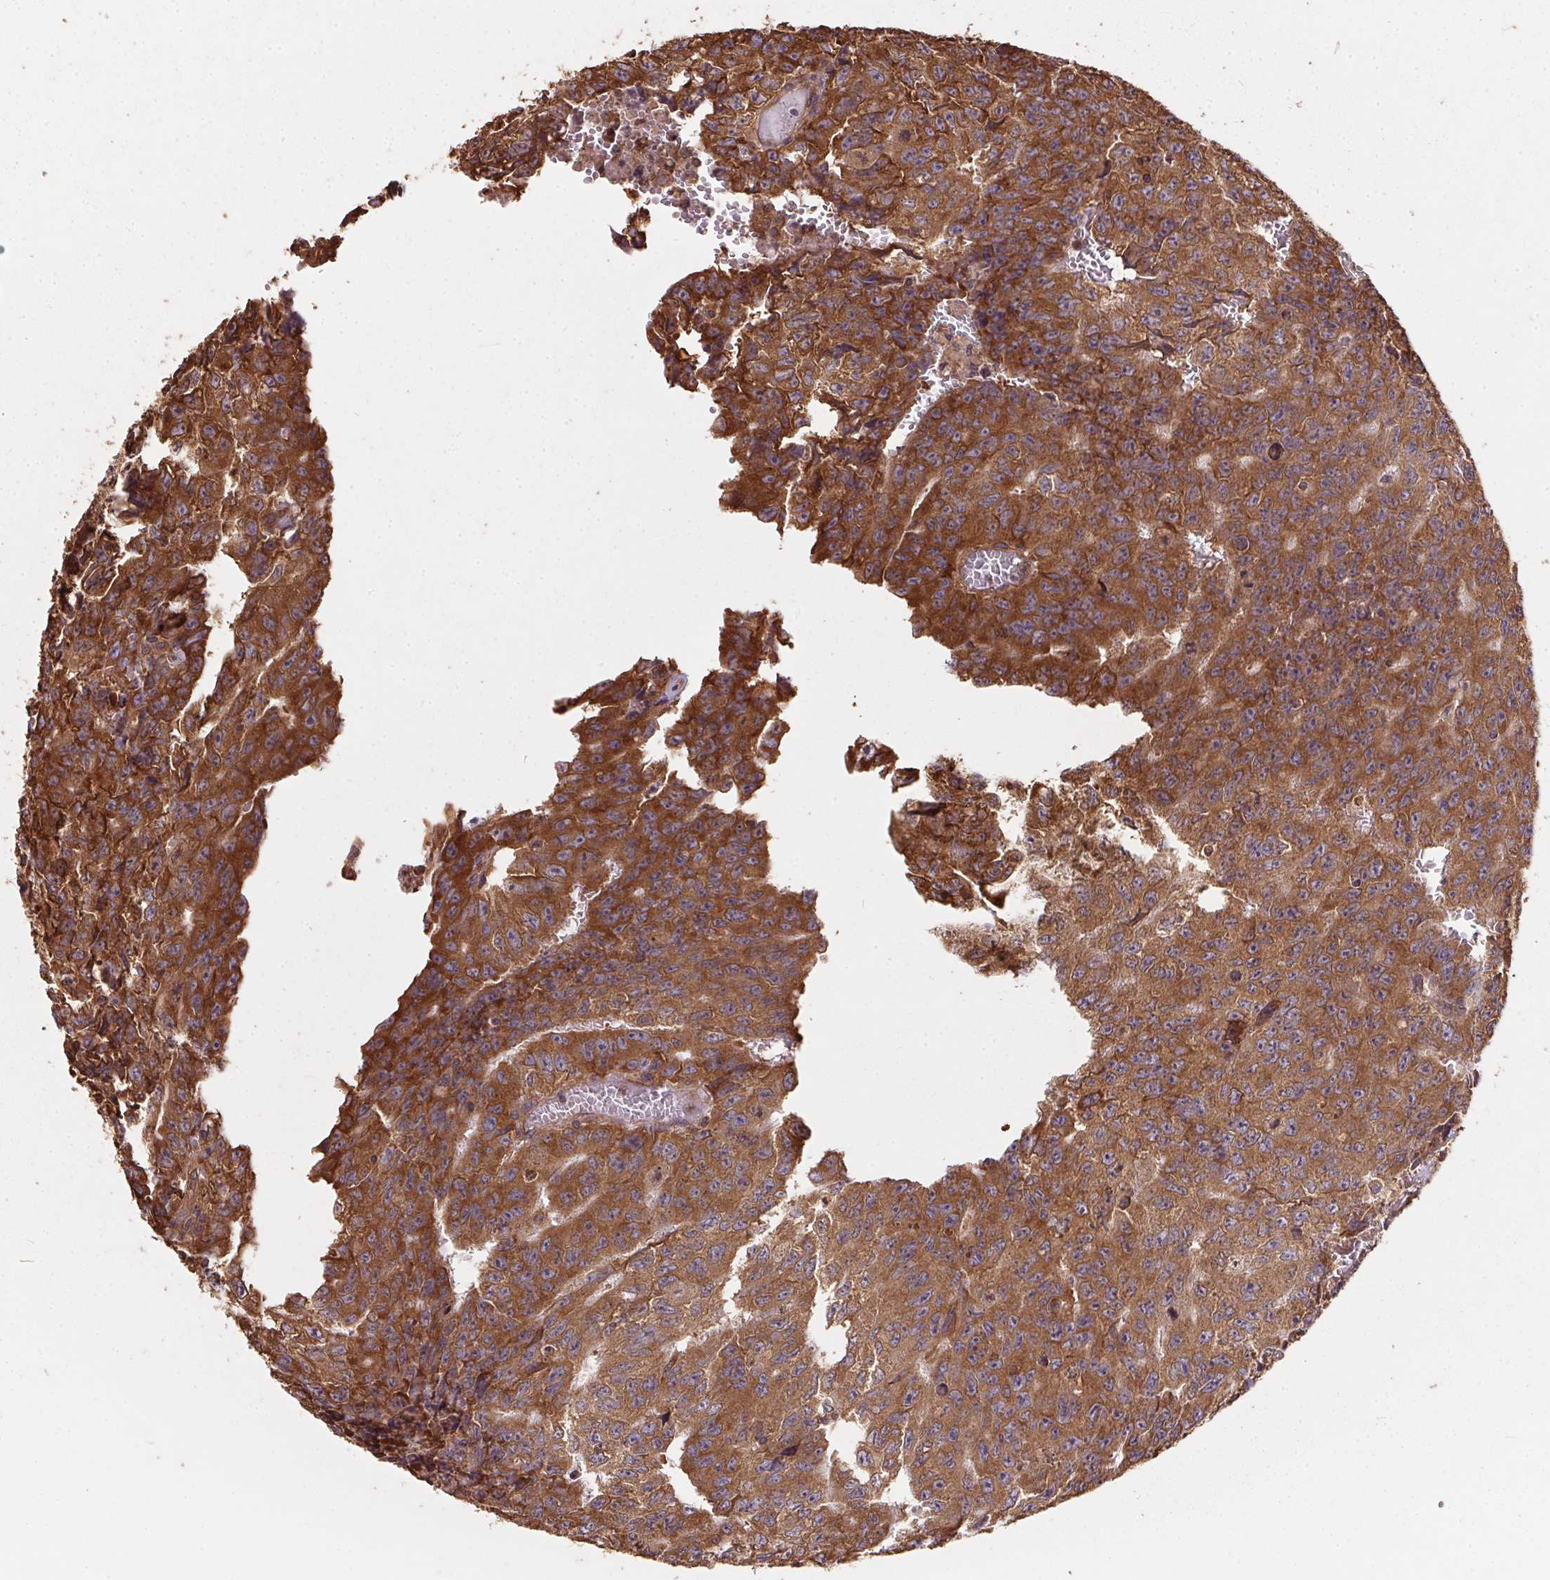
{"staining": {"intensity": "strong", "quantity": ">75%", "location": "cytoplasmic/membranous"}, "tissue": "testis cancer", "cell_type": "Tumor cells", "image_type": "cancer", "snomed": [{"axis": "morphology", "description": "Carcinoma, Embryonal, NOS"}, {"axis": "morphology", "description": "Teratoma, malignant, NOS"}, {"axis": "topography", "description": "Testis"}], "caption": "An image of human testis cancer stained for a protein shows strong cytoplasmic/membranous brown staining in tumor cells. The staining was performed using DAB (3,3'-diaminobenzidine) to visualize the protein expression in brown, while the nuclei were stained in blue with hematoxylin (Magnification: 20x).", "gene": "EIF2S1", "patient": {"sex": "male", "age": 24}}